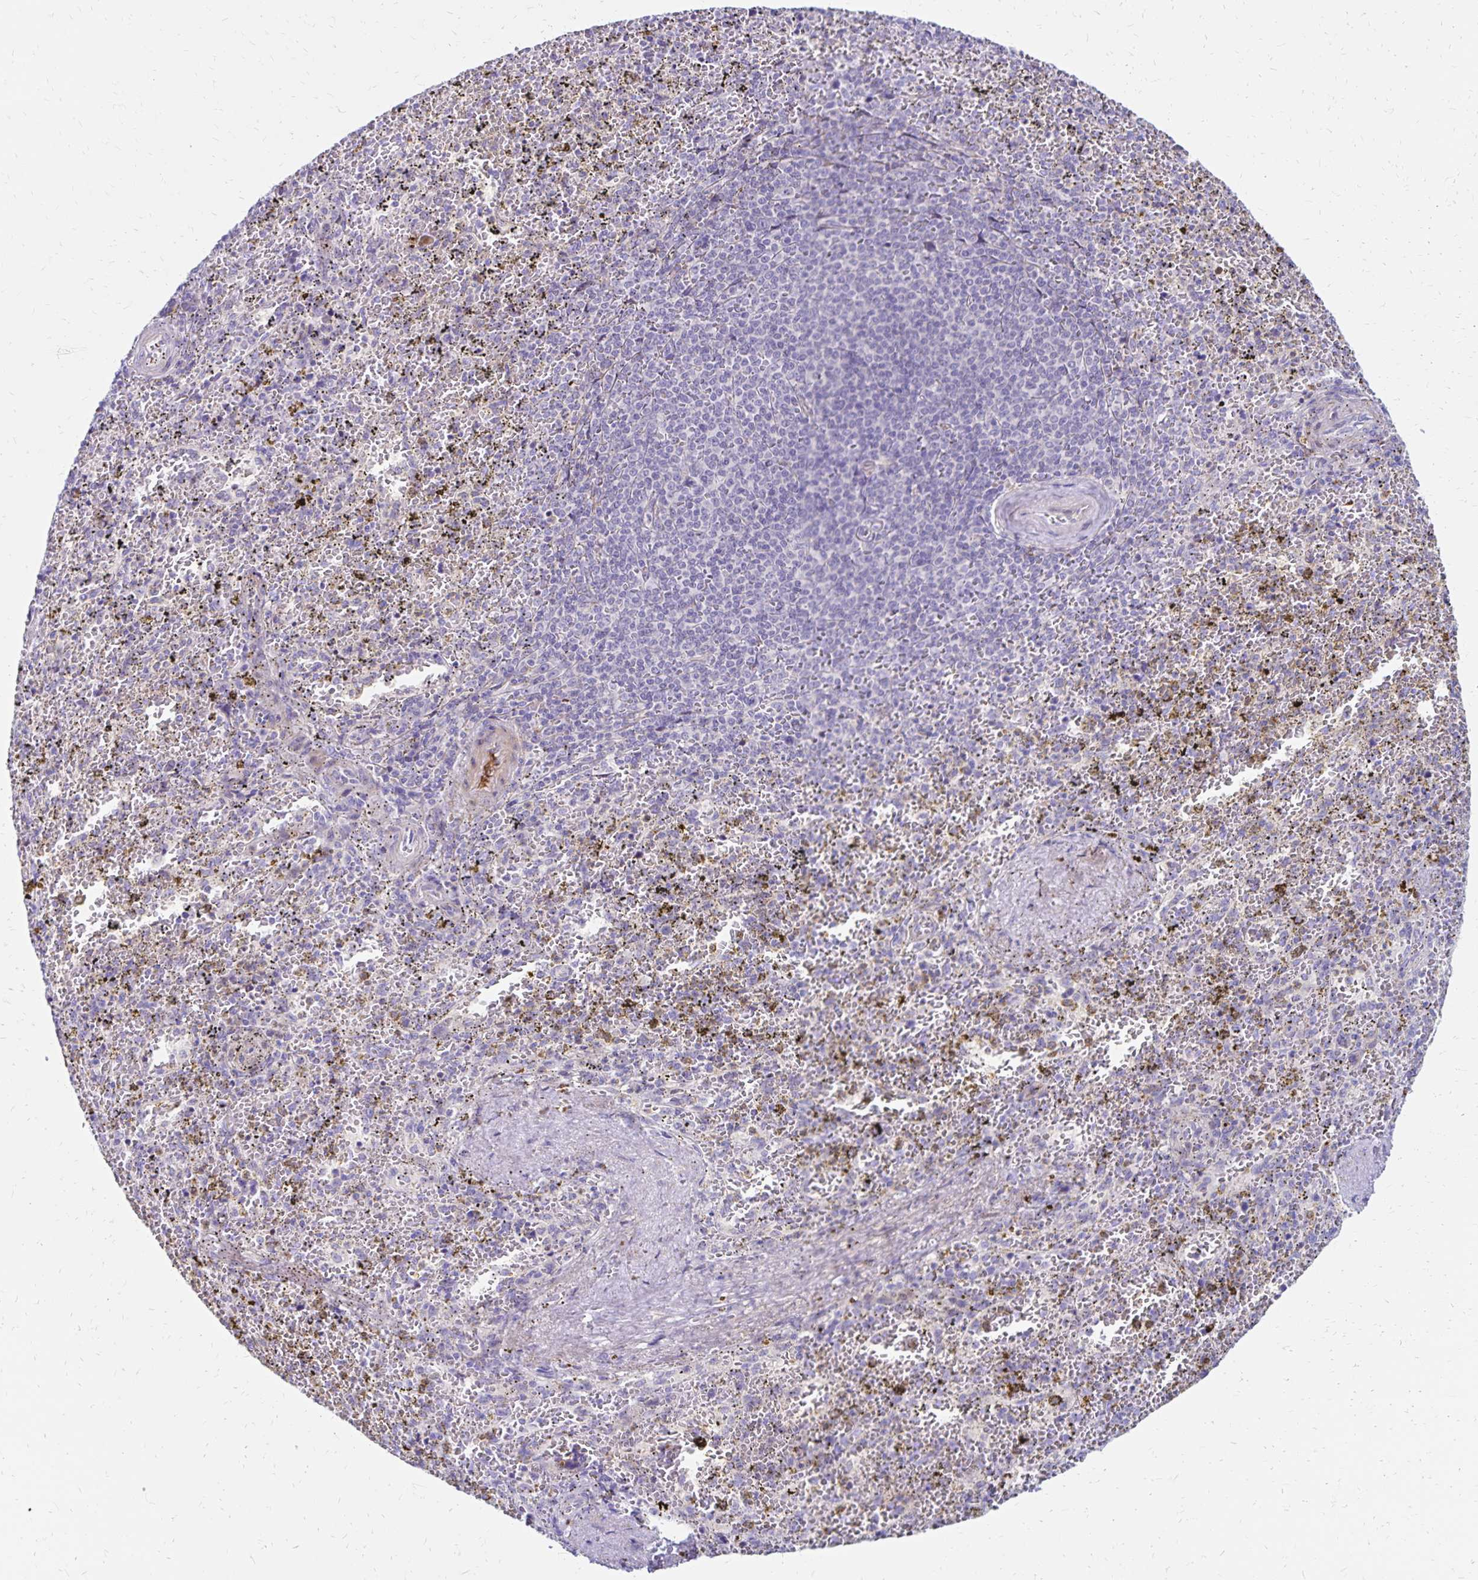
{"staining": {"intensity": "negative", "quantity": "none", "location": "none"}, "tissue": "spleen", "cell_type": "Cells in red pulp", "image_type": "normal", "snomed": [{"axis": "morphology", "description": "Normal tissue, NOS"}, {"axis": "topography", "description": "Spleen"}], "caption": "A histopathology image of spleen stained for a protein shows no brown staining in cells in red pulp. (Brightfield microscopy of DAB immunohistochemistry (IHC) at high magnification).", "gene": "NECAP1", "patient": {"sex": "female", "age": 50}}